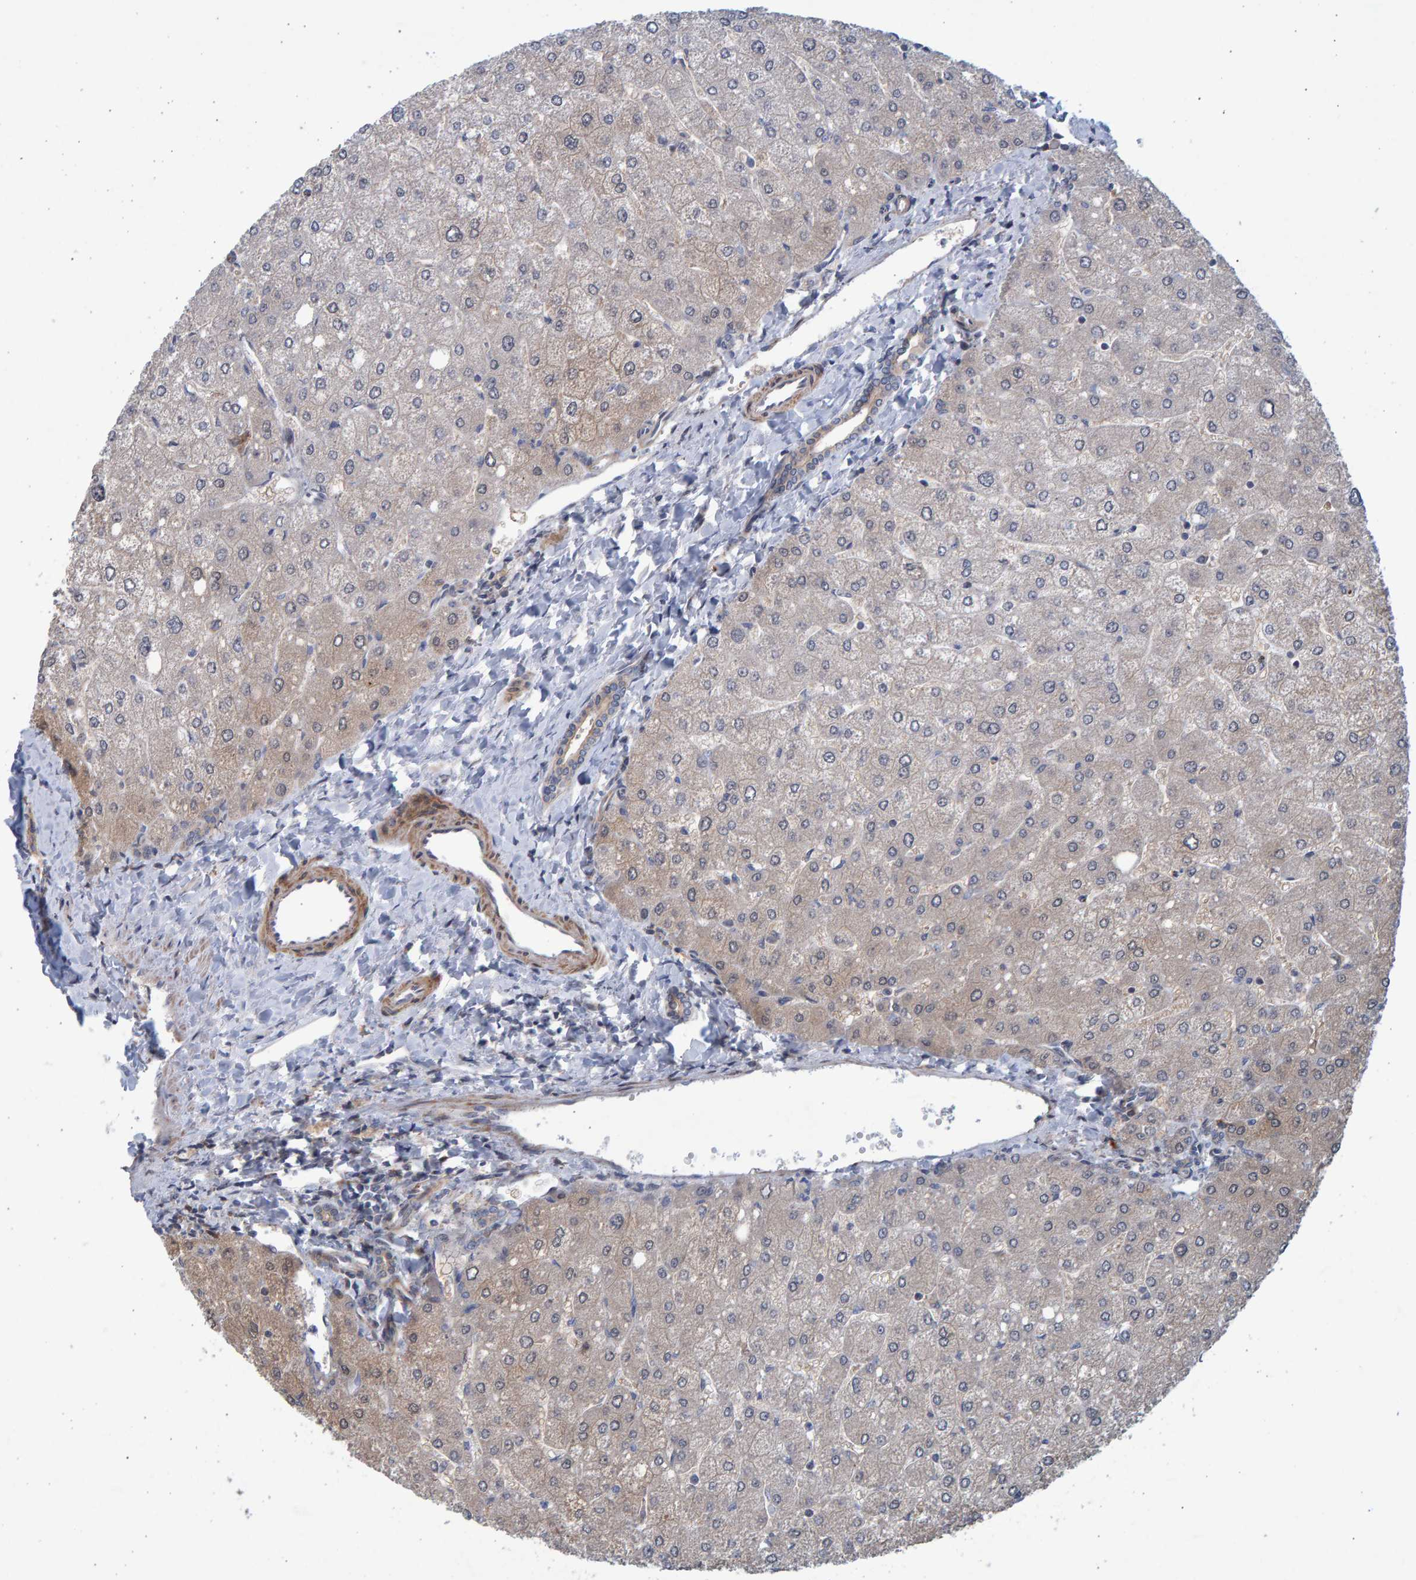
{"staining": {"intensity": "weak", "quantity": ">75%", "location": "cytoplasmic/membranous"}, "tissue": "liver", "cell_type": "Cholangiocytes", "image_type": "normal", "snomed": [{"axis": "morphology", "description": "Normal tissue, NOS"}, {"axis": "topography", "description": "Liver"}], "caption": "This image demonstrates immunohistochemistry (IHC) staining of benign liver, with low weak cytoplasmic/membranous staining in approximately >75% of cholangiocytes.", "gene": "LRBA", "patient": {"sex": "male", "age": 55}}